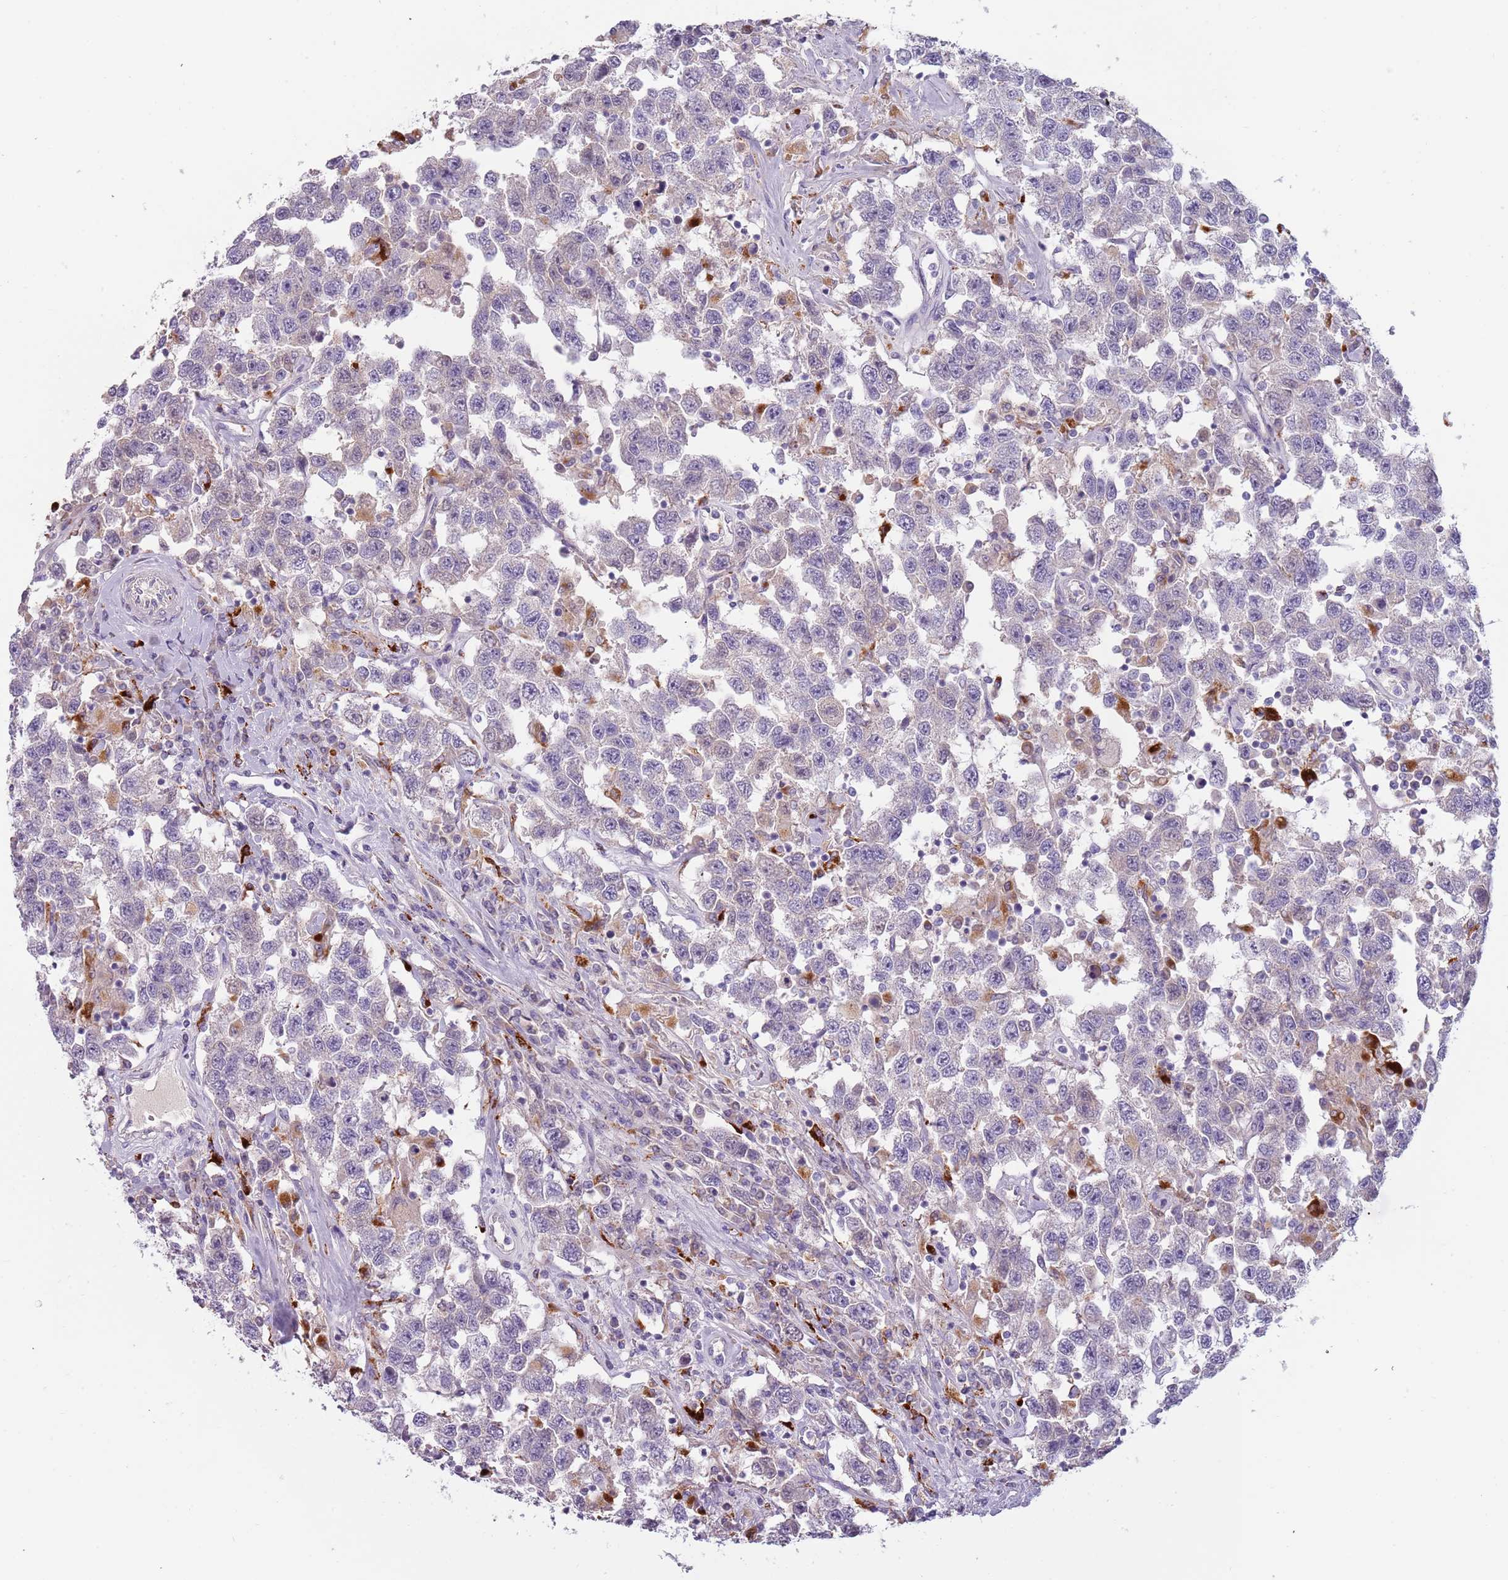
{"staining": {"intensity": "negative", "quantity": "none", "location": "none"}, "tissue": "testis cancer", "cell_type": "Tumor cells", "image_type": "cancer", "snomed": [{"axis": "morphology", "description": "Seminoma, NOS"}, {"axis": "topography", "description": "Testis"}], "caption": "Immunohistochemistry micrograph of neoplastic tissue: seminoma (testis) stained with DAB (3,3'-diaminobenzidine) reveals no significant protein expression in tumor cells. (DAB immunohistochemistry, high magnification).", "gene": "NWD2", "patient": {"sex": "male", "age": 41}}